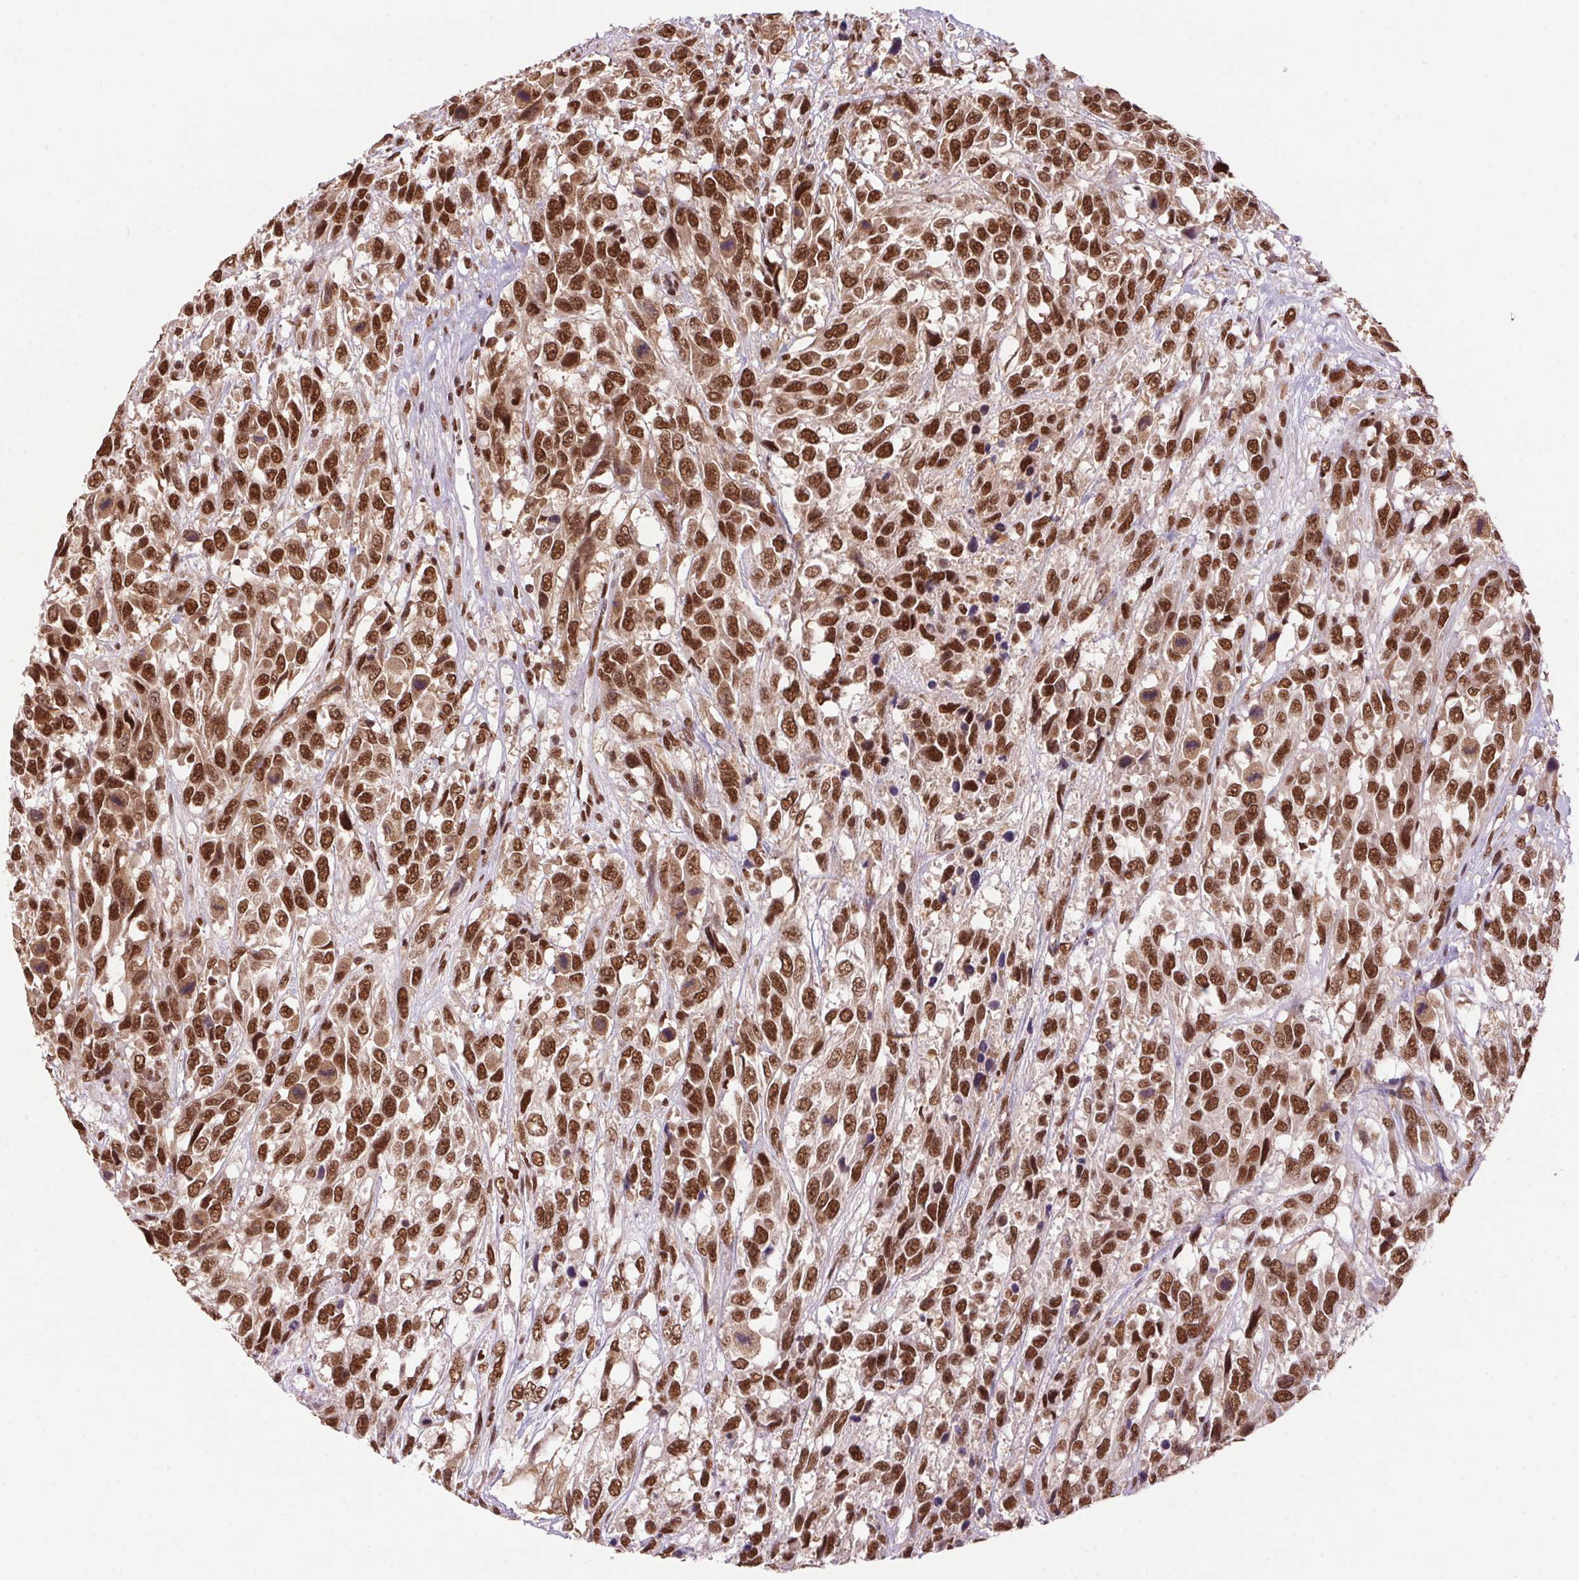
{"staining": {"intensity": "strong", "quantity": ">75%", "location": "nuclear"}, "tissue": "urothelial cancer", "cell_type": "Tumor cells", "image_type": "cancer", "snomed": [{"axis": "morphology", "description": "Urothelial carcinoma, High grade"}, {"axis": "topography", "description": "Urinary bladder"}], "caption": "Human urothelial cancer stained with a brown dye reveals strong nuclear positive expression in approximately >75% of tumor cells.", "gene": "ZNF207", "patient": {"sex": "female", "age": 70}}